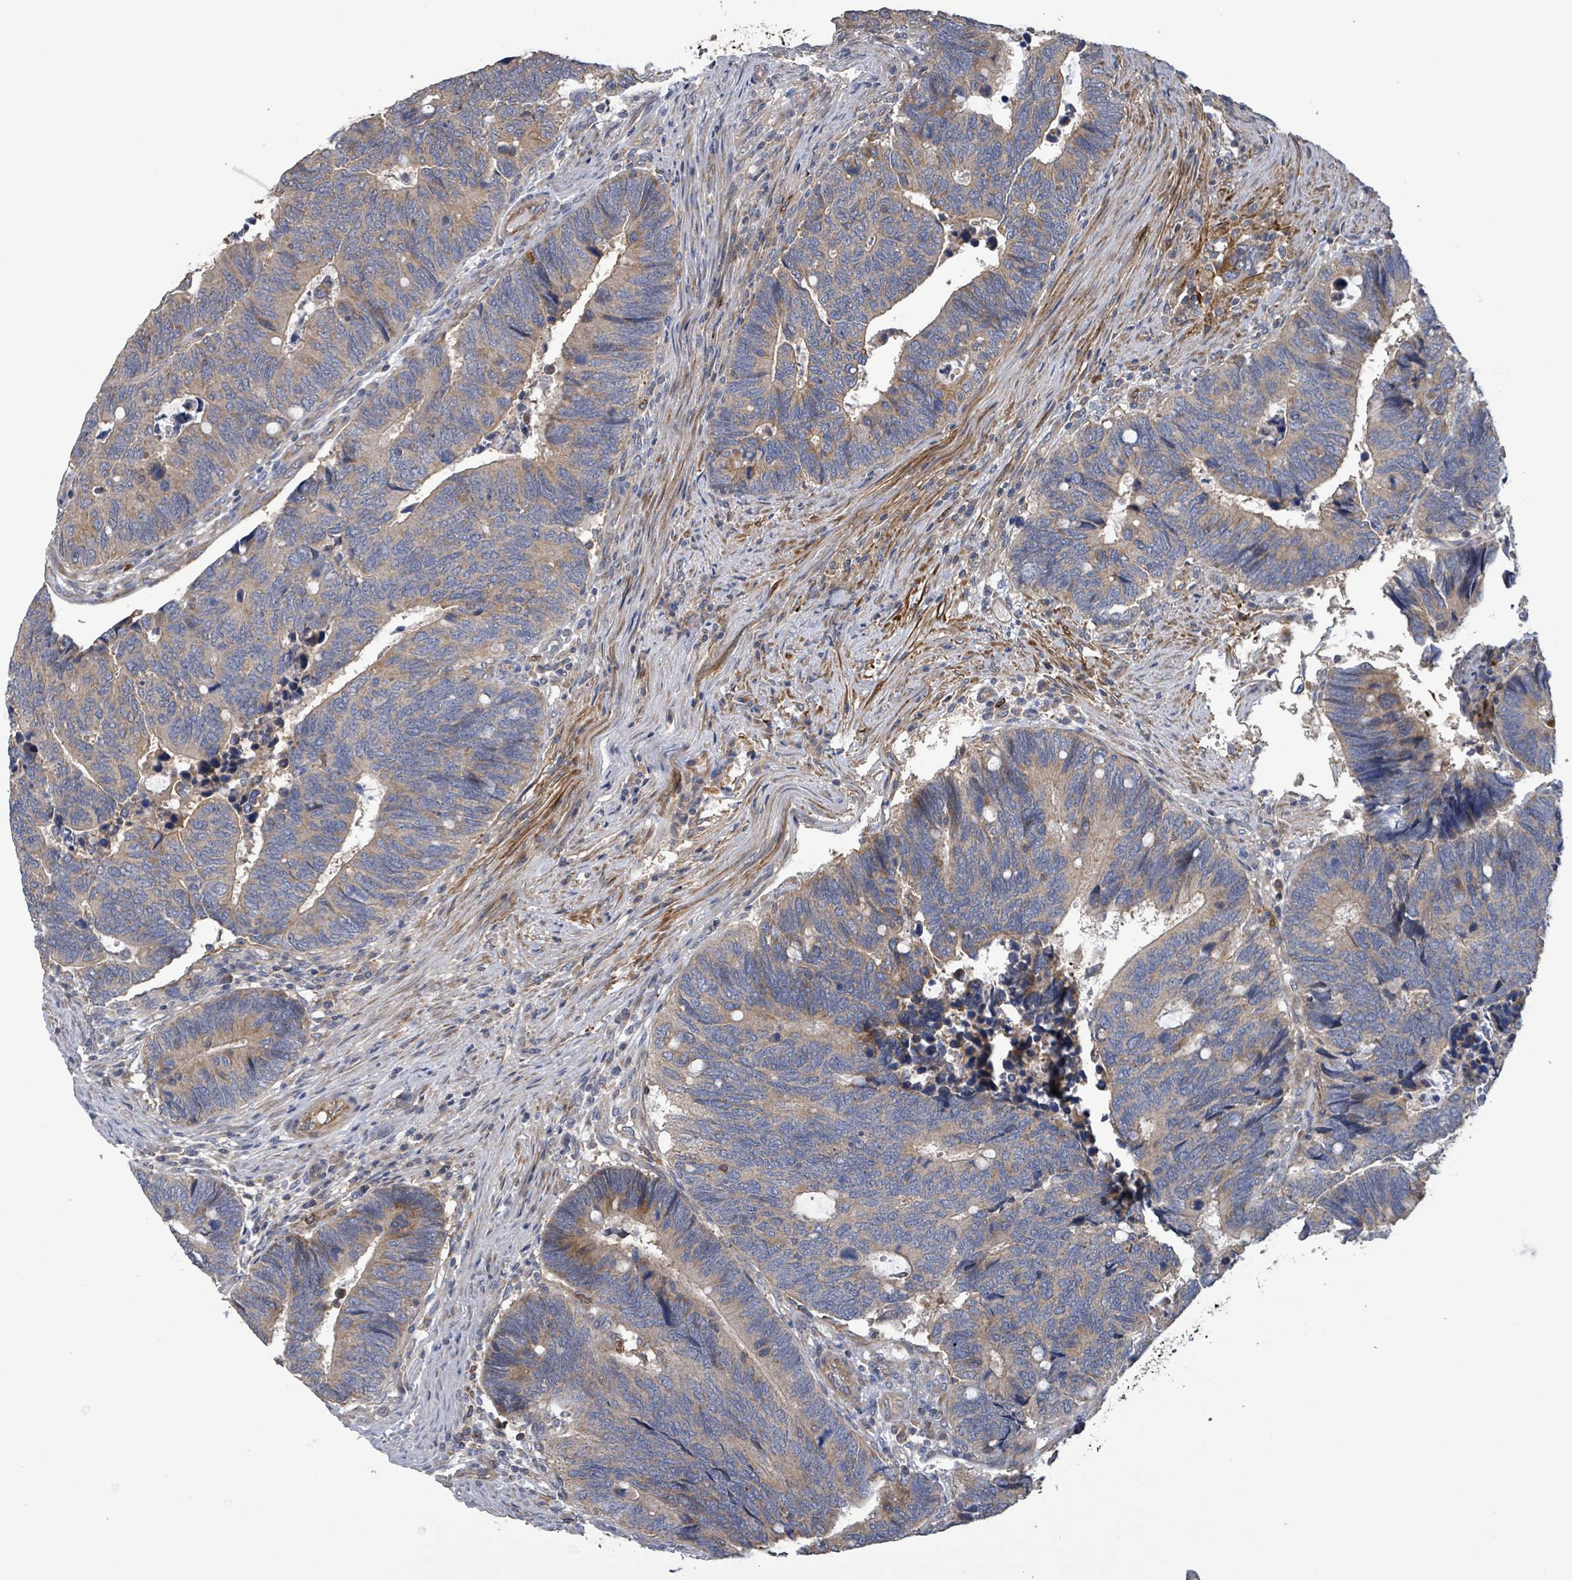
{"staining": {"intensity": "weak", "quantity": "25%-75%", "location": "cytoplasmic/membranous"}, "tissue": "colorectal cancer", "cell_type": "Tumor cells", "image_type": "cancer", "snomed": [{"axis": "morphology", "description": "Adenocarcinoma, NOS"}, {"axis": "topography", "description": "Colon"}], "caption": "Colorectal cancer stained with DAB IHC shows low levels of weak cytoplasmic/membranous expression in approximately 25%-75% of tumor cells. (Stains: DAB in brown, nuclei in blue, Microscopy: brightfield microscopy at high magnification).", "gene": "PLAAT1", "patient": {"sex": "male", "age": 87}}